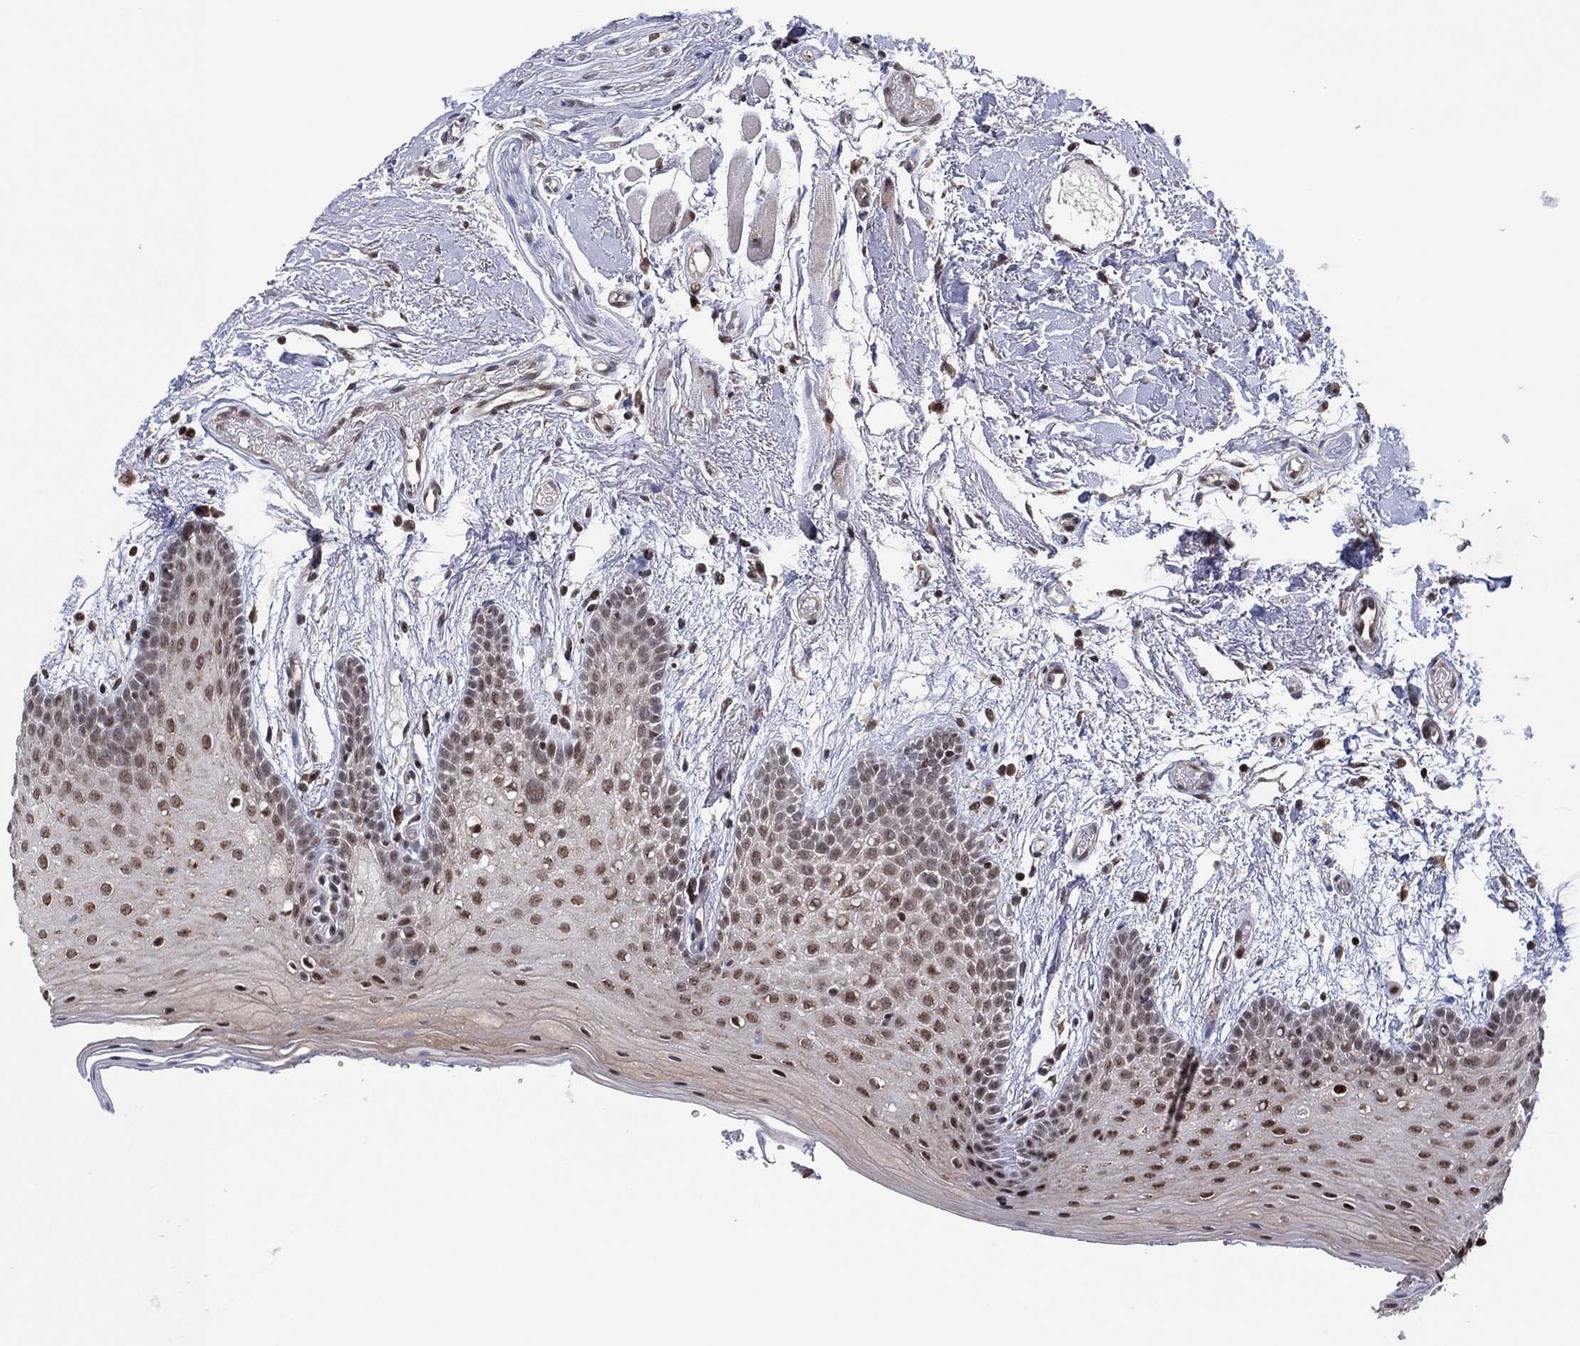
{"staining": {"intensity": "moderate", "quantity": "<25%", "location": "nuclear"}, "tissue": "oral mucosa", "cell_type": "Squamous epithelial cells", "image_type": "normal", "snomed": [{"axis": "morphology", "description": "Normal tissue, NOS"}, {"axis": "topography", "description": "Oral tissue"}, {"axis": "topography", "description": "Tounge, NOS"}], "caption": "A brown stain highlights moderate nuclear staining of a protein in squamous epithelial cells of benign human oral mucosa.", "gene": "PIDD1", "patient": {"sex": "female", "age": 86}}